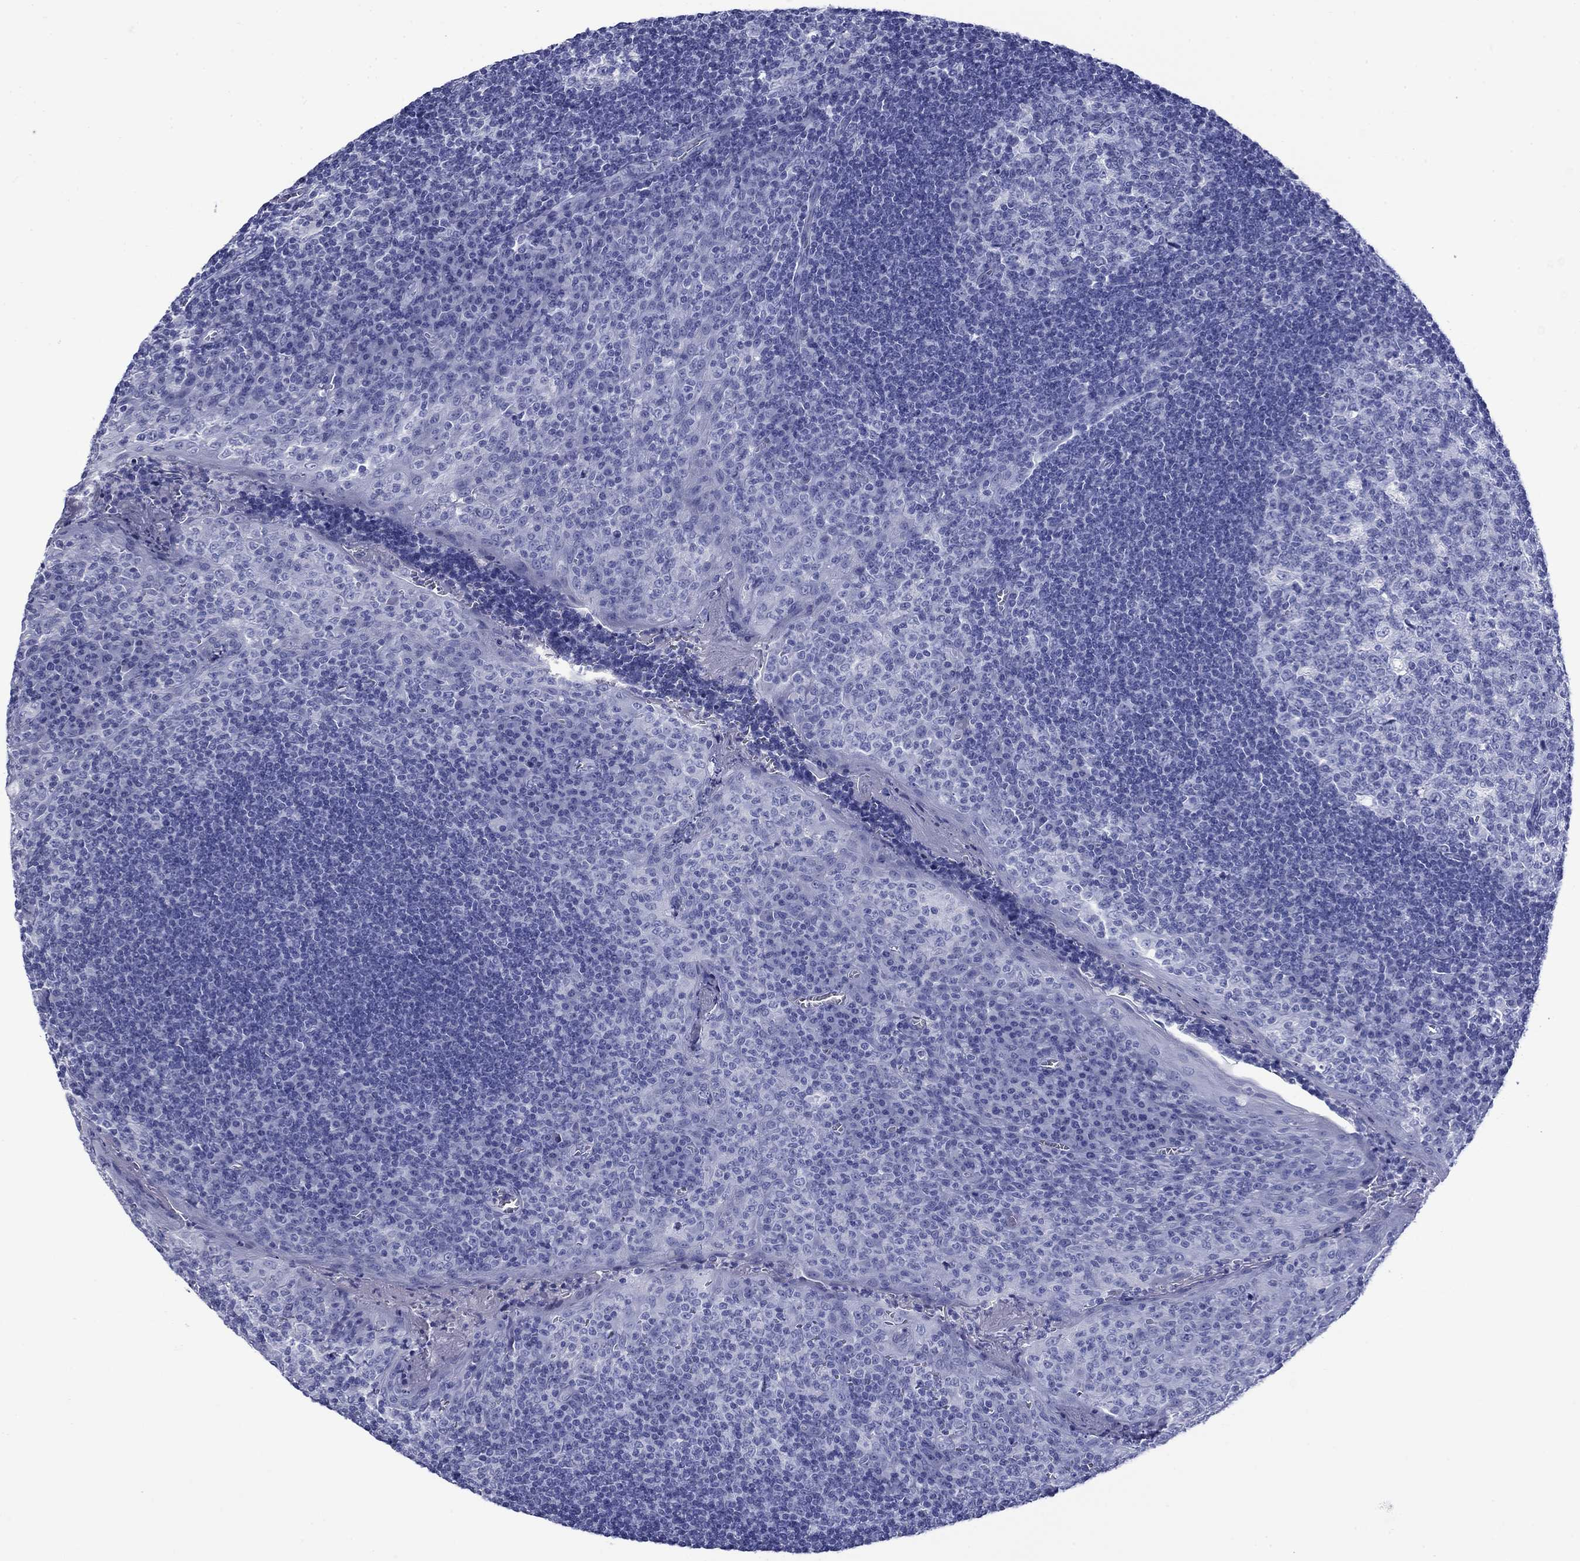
{"staining": {"intensity": "negative", "quantity": "none", "location": "none"}, "tissue": "tonsil", "cell_type": "Germinal center cells", "image_type": "normal", "snomed": [{"axis": "morphology", "description": "Normal tissue, NOS"}, {"axis": "topography", "description": "Tonsil"}], "caption": "This image is of unremarkable tonsil stained with IHC to label a protein in brown with the nuclei are counter-stained blue. There is no positivity in germinal center cells.", "gene": "GIP", "patient": {"sex": "female", "age": 13}}